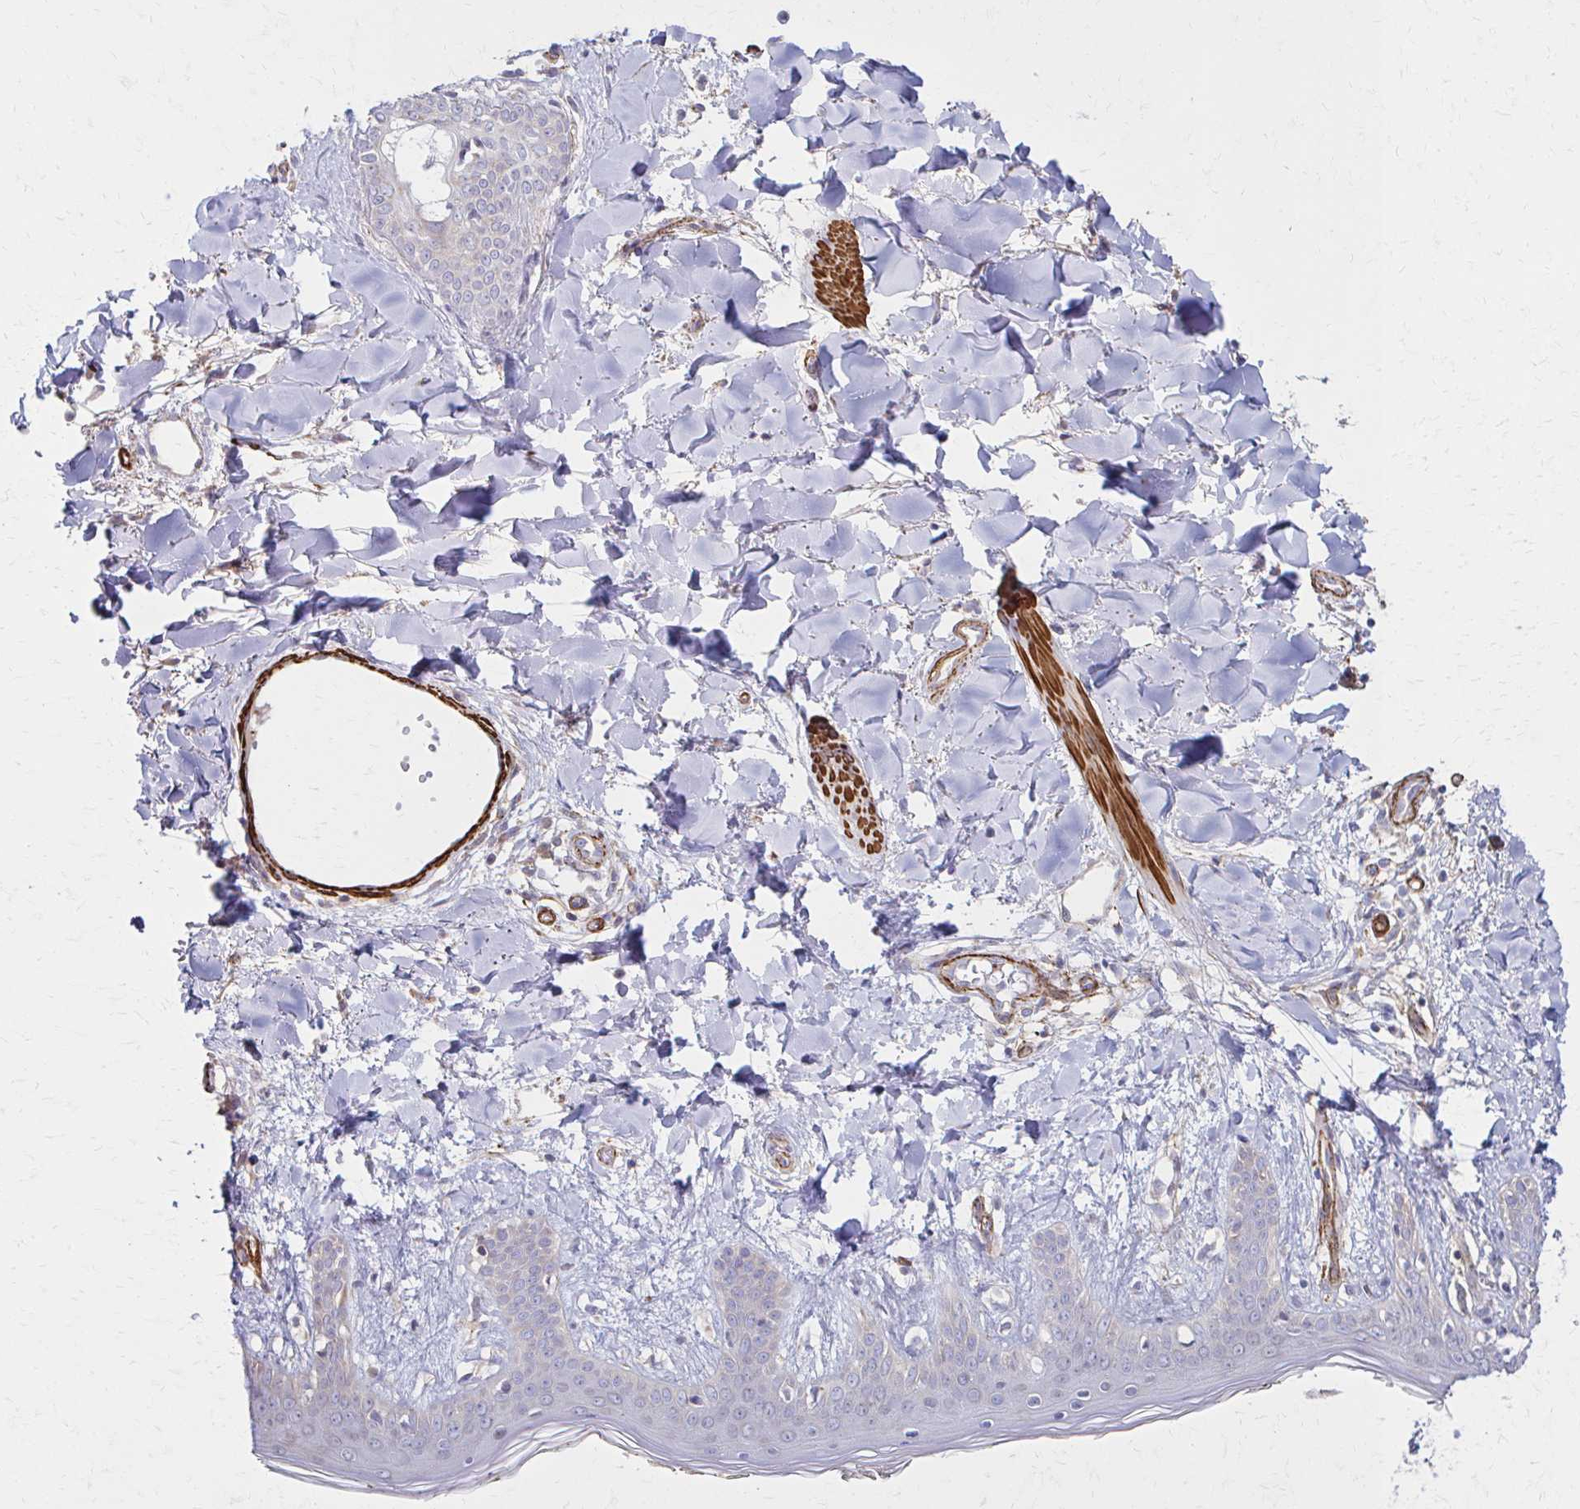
{"staining": {"intensity": "negative", "quantity": "none", "location": "none"}, "tissue": "skin", "cell_type": "Fibroblasts", "image_type": "normal", "snomed": [{"axis": "morphology", "description": "Normal tissue, NOS"}, {"axis": "topography", "description": "Skin"}], "caption": "A photomicrograph of skin stained for a protein displays no brown staining in fibroblasts. (DAB (3,3'-diaminobenzidine) immunohistochemistry visualized using brightfield microscopy, high magnification).", "gene": "TIMMDC1", "patient": {"sex": "female", "age": 34}}